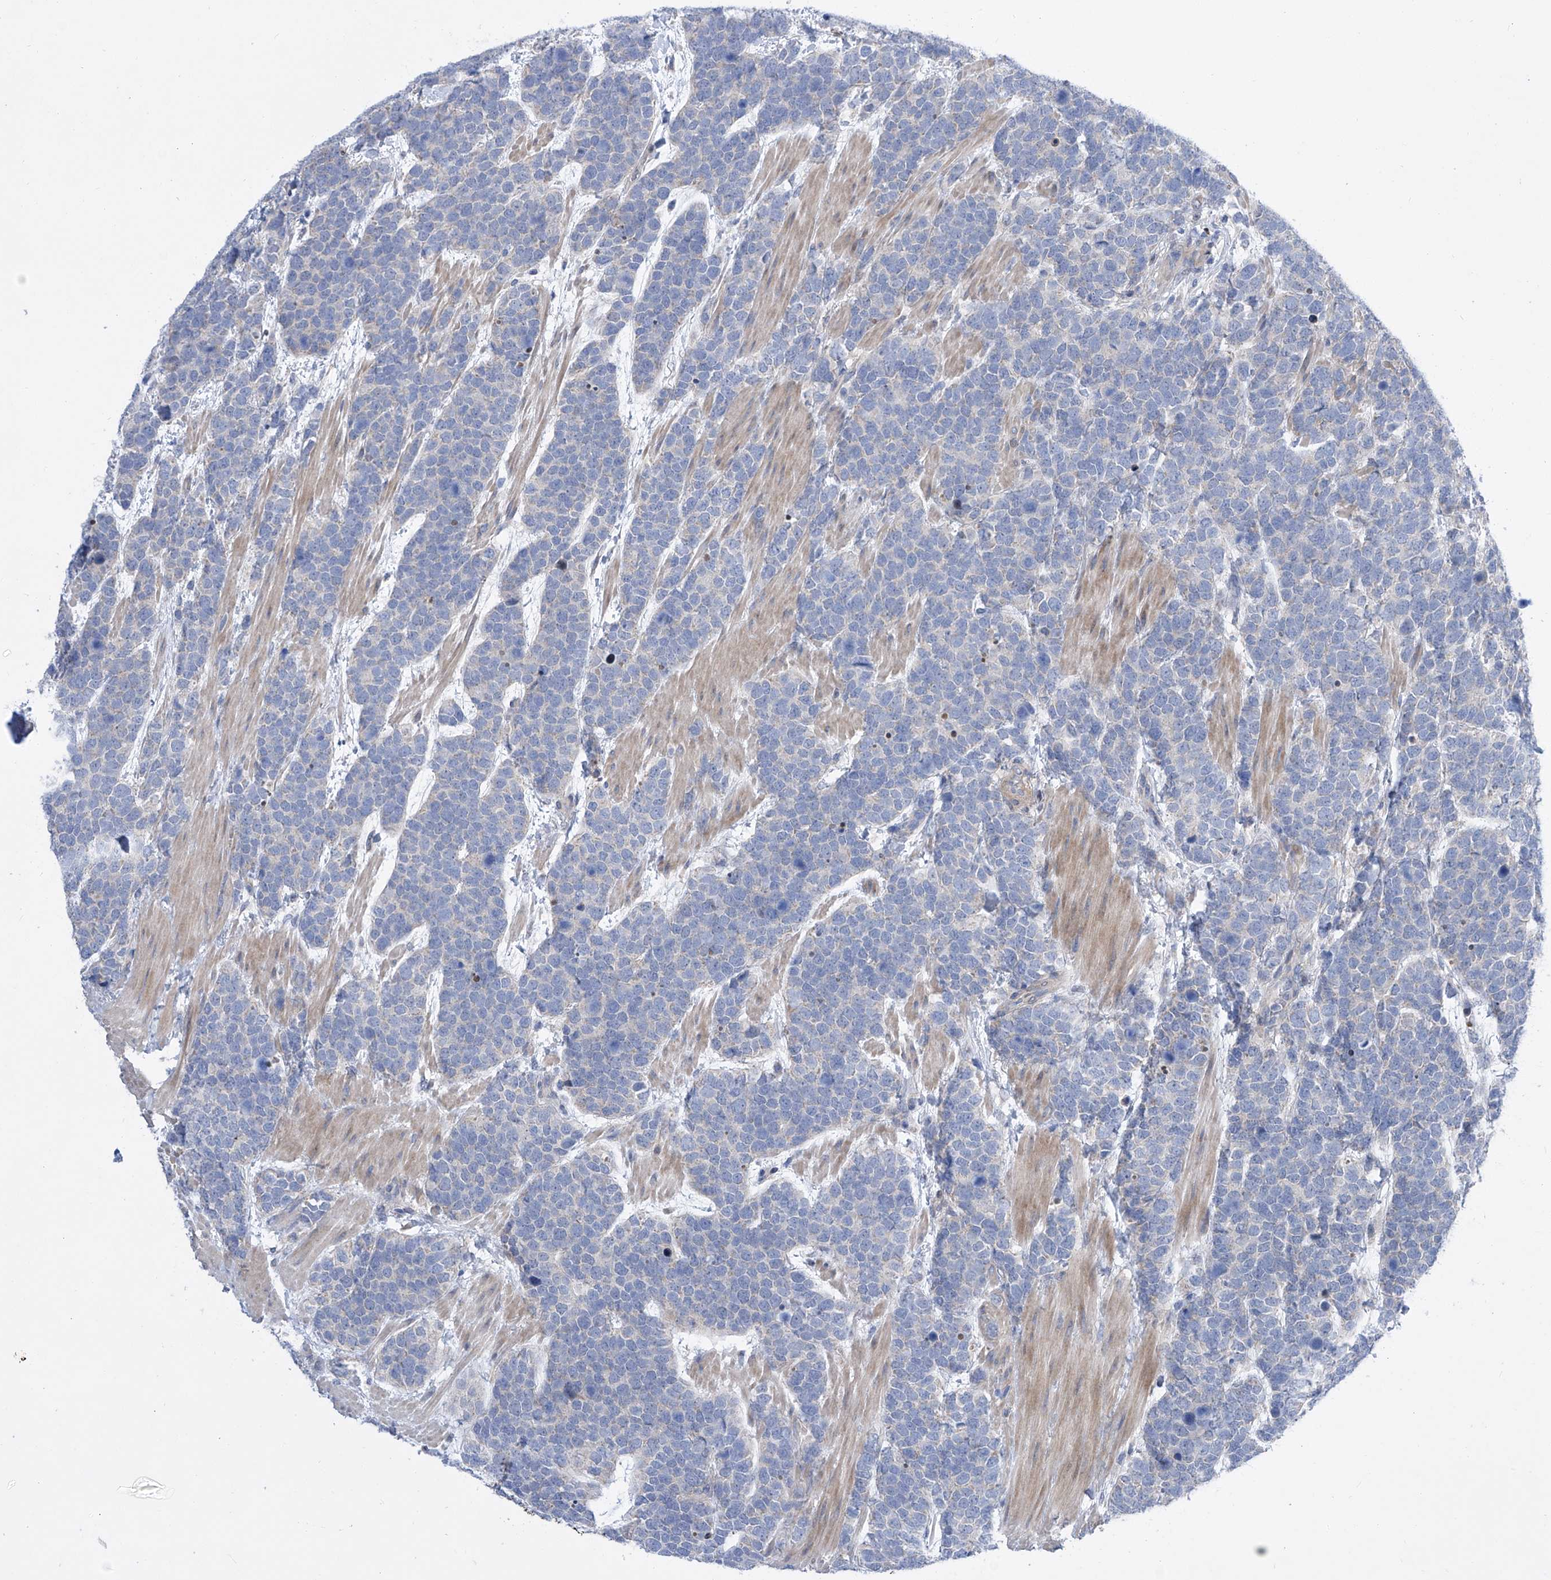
{"staining": {"intensity": "negative", "quantity": "none", "location": "none"}, "tissue": "urothelial cancer", "cell_type": "Tumor cells", "image_type": "cancer", "snomed": [{"axis": "morphology", "description": "Urothelial carcinoma, High grade"}, {"axis": "topography", "description": "Urinary bladder"}], "caption": "Urothelial cancer stained for a protein using IHC shows no expression tumor cells.", "gene": "SRBD1", "patient": {"sex": "female", "age": 82}}